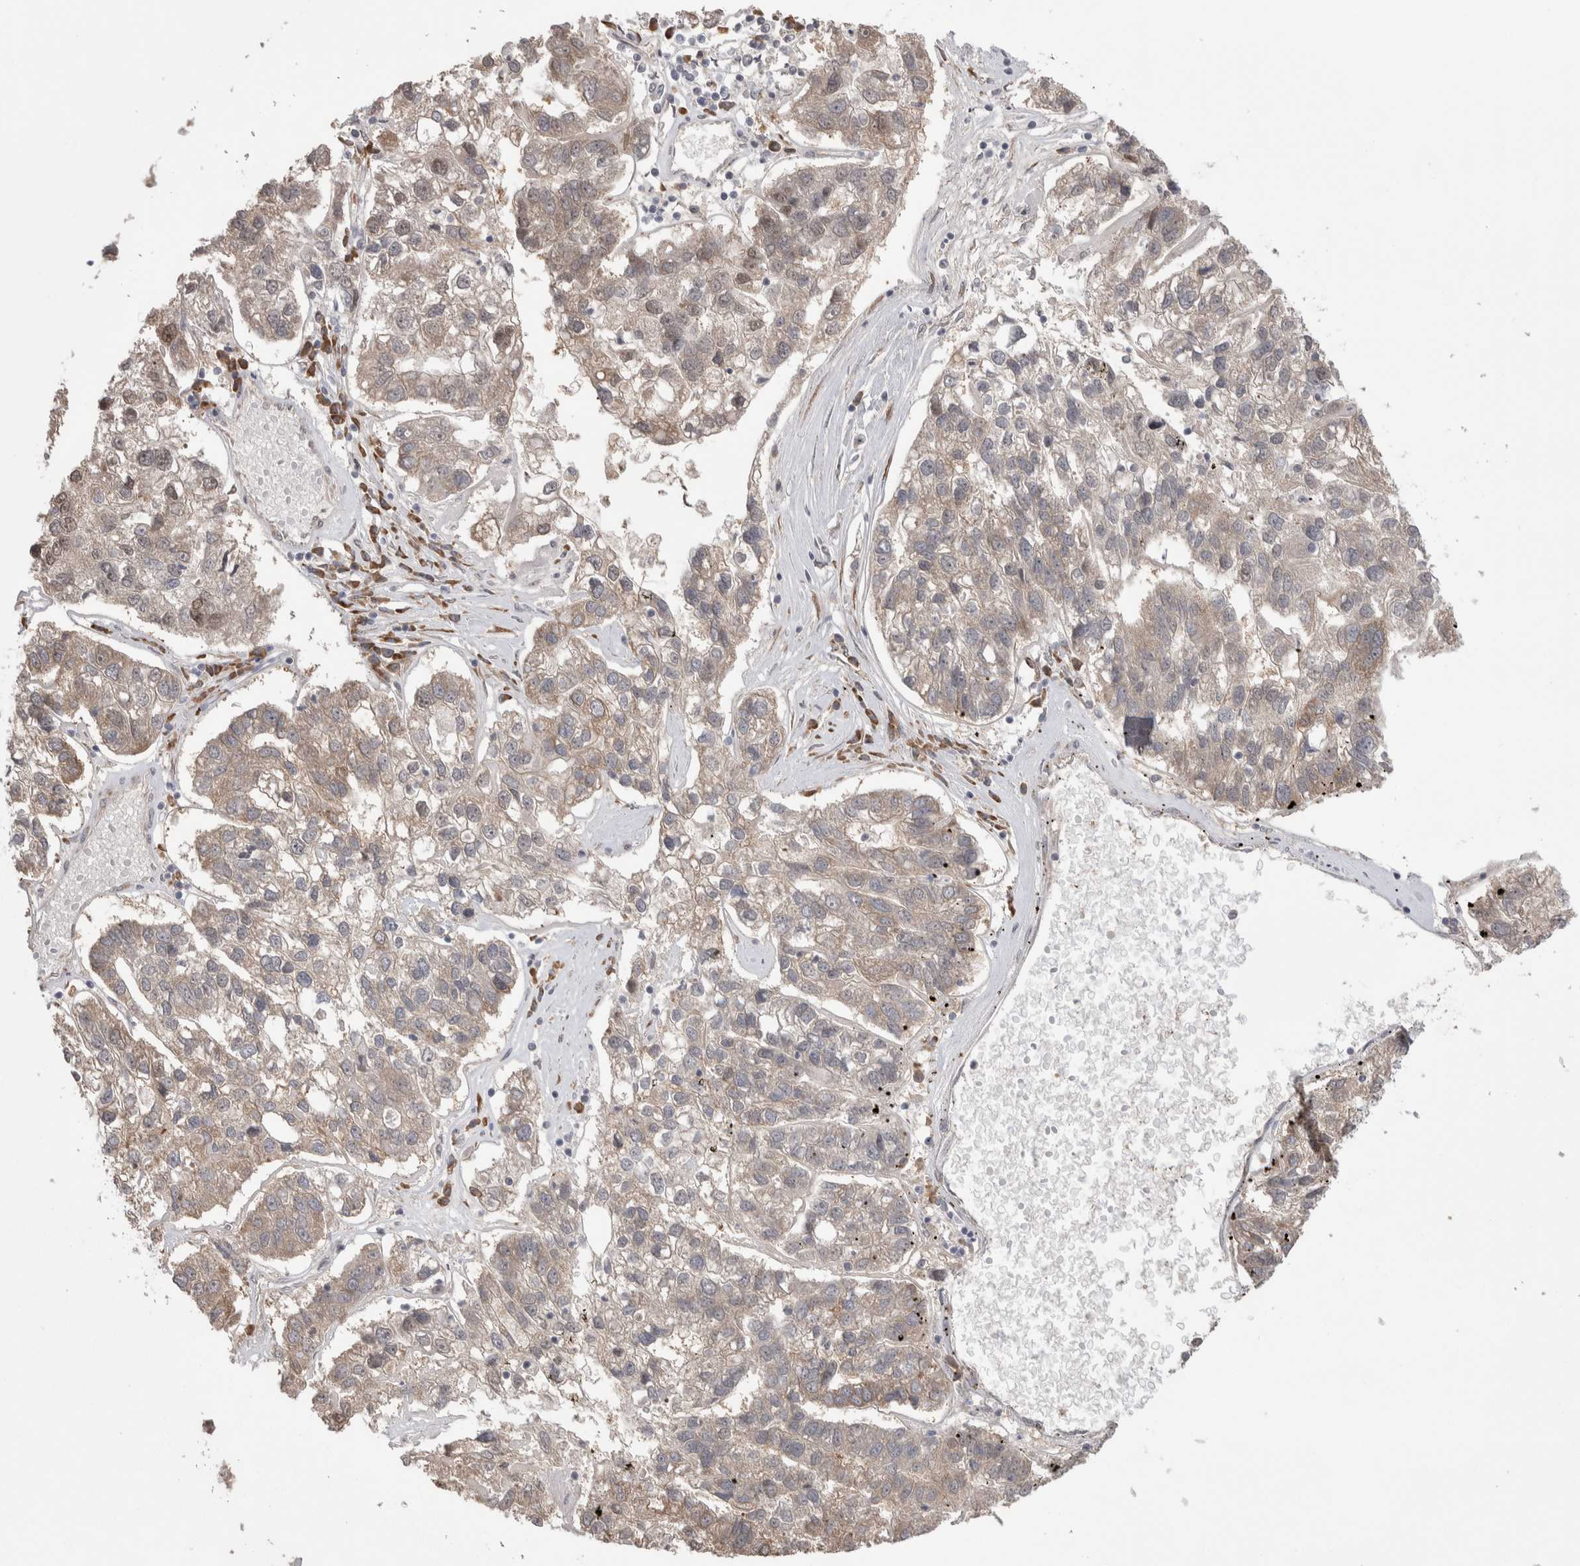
{"staining": {"intensity": "moderate", "quantity": "25%-75%", "location": "cytoplasmic/membranous"}, "tissue": "pancreatic cancer", "cell_type": "Tumor cells", "image_type": "cancer", "snomed": [{"axis": "morphology", "description": "Adenocarcinoma, NOS"}, {"axis": "topography", "description": "Pancreas"}], "caption": "Protein expression by immunohistochemistry shows moderate cytoplasmic/membranous staining in approximately 25%-75% of tumor cells in adenocarcinoma (pancreatic).", "gene": "CUL2", "patient": {"sex": "female", "age": 61}}